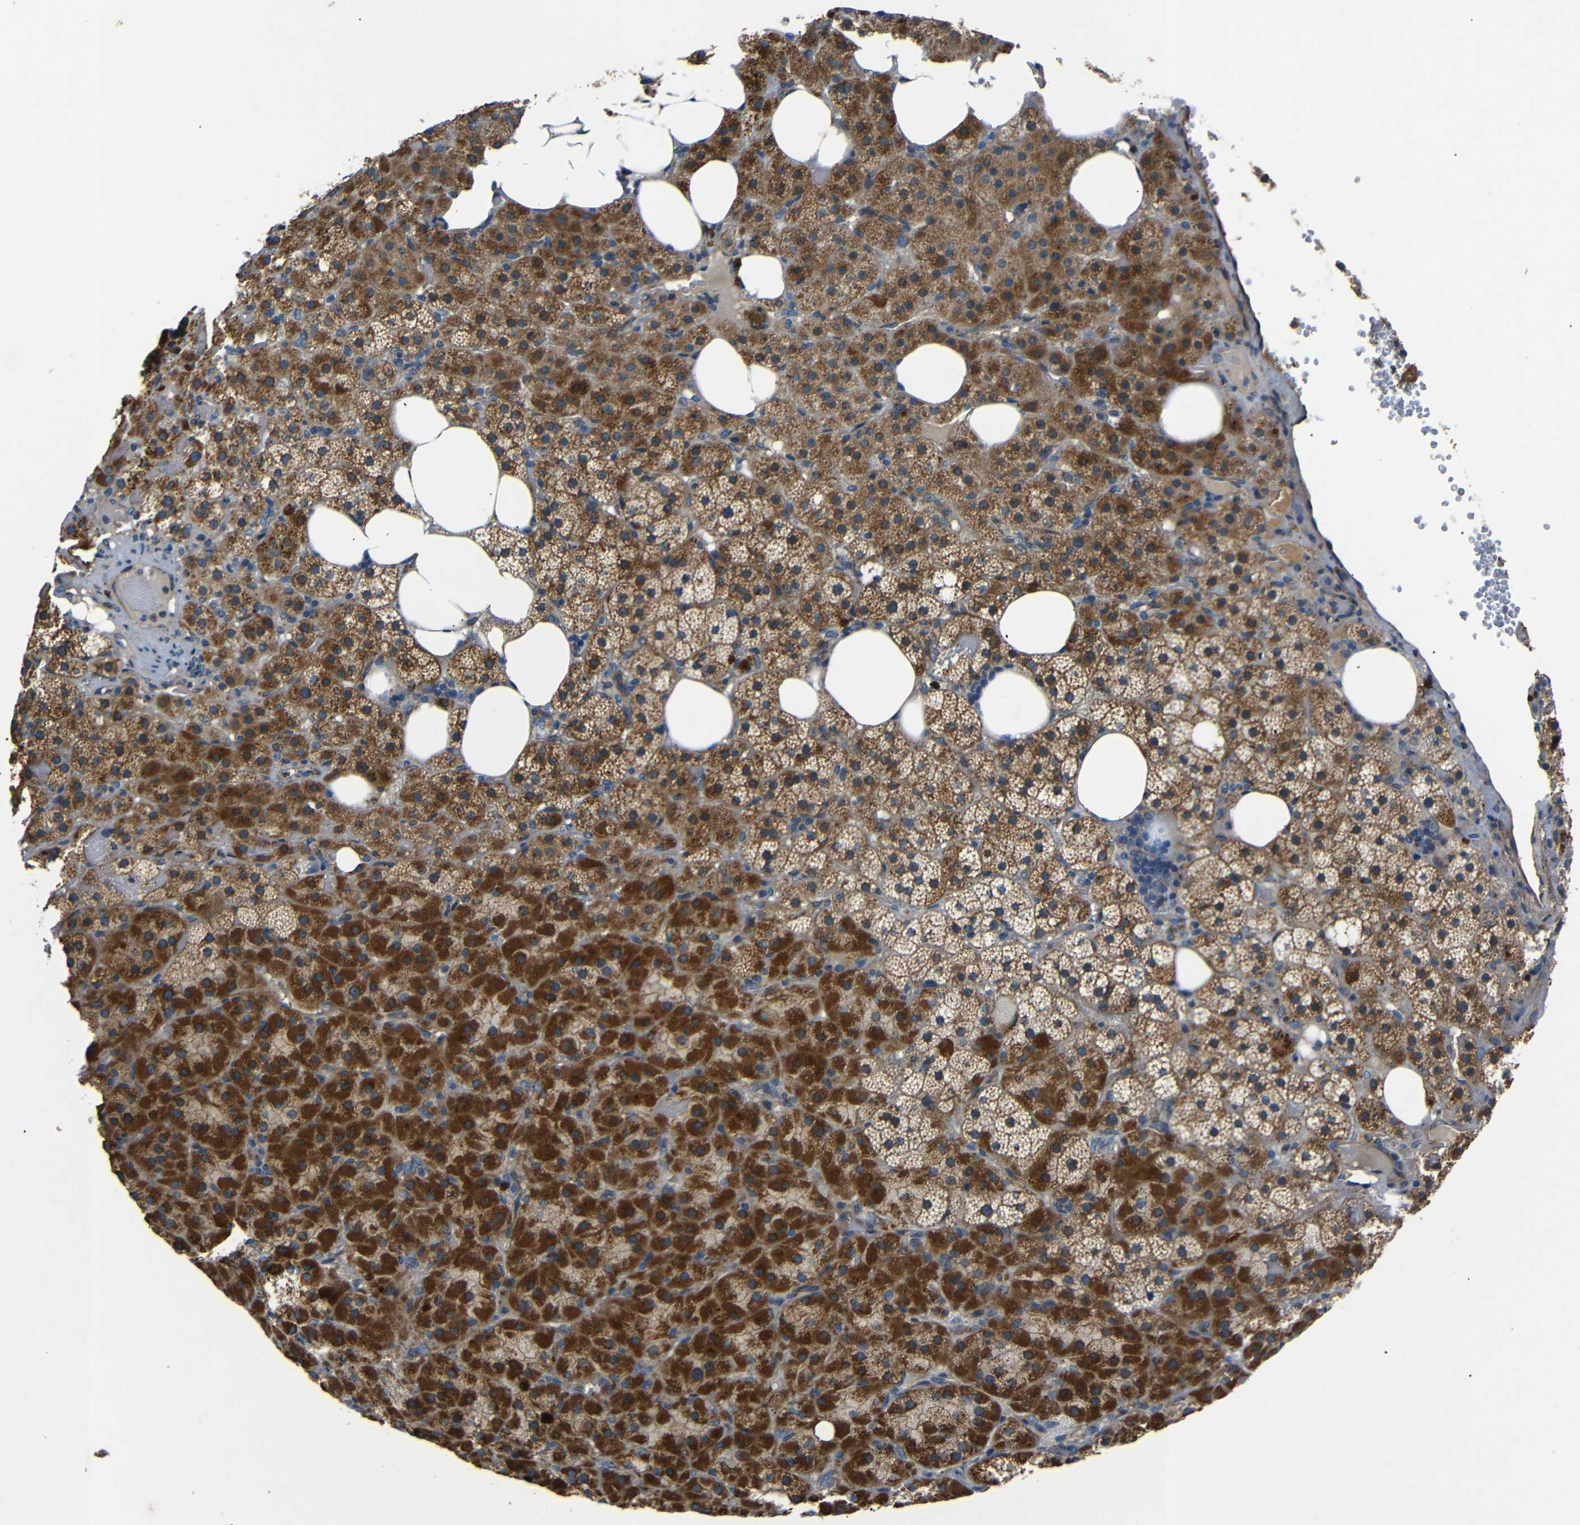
{"staining": {"intensity": "strong", "quantity": ">75%", "location": "cytoplasmic/membranous"}, "tissue": "adrenal gland", "cell_type": "Glandular cells", "image_type": "normal", "snomed": [{"axis": "morphology", "description": "Normal tissue, NOS"}, {"axis": "topography", "description": "Adrenal gland"}], "caption": "Immunohistochemical staining of normal human adrenal gland displays >75% levels of strong cytoplasmic/membranous protein positivity in approximately >75% of glandular cells. Nuclei are stained in blue.", "gene": "NETO2", "patient": {"sex": "female", "age": 59}}